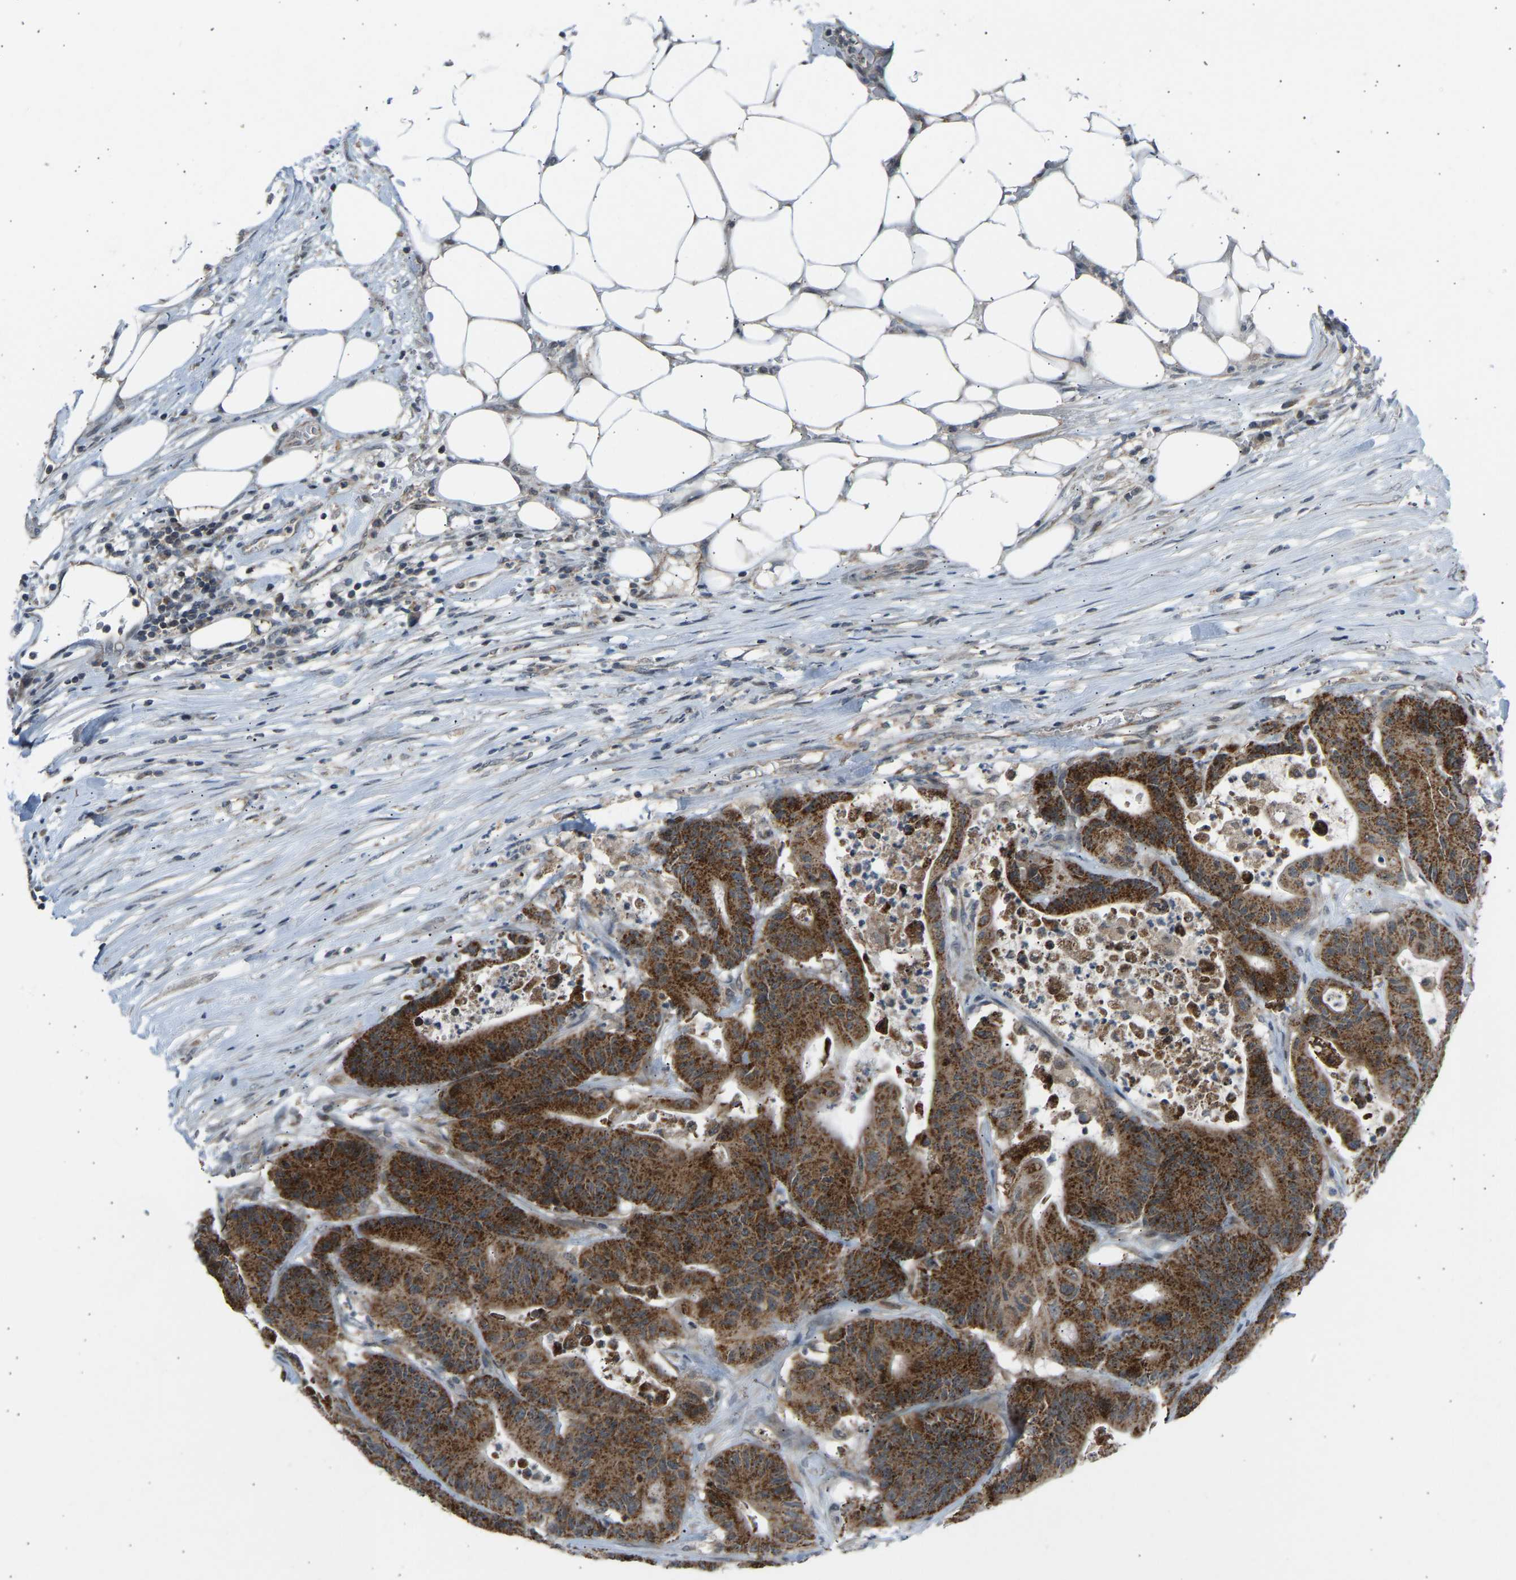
{"staining": {"intensity": "strong", "quantity": ">75%", "location": "cytoplasmic/membranous"}, "tissue": "colorectal cancer", "cell_type": "Tumor cells", "image_type": "cancer", "snomed": [{"axis": "morphology", "description": "Adenocarcinoma, NOS"}, {"axis": "topography", "description": "Colon"}], "caption": "Brown immunohistochemical staining in colorectal cancer shows strong cytoplasmic/membranous positivity in about >75% of tumor cells.", "gene": "SLIRP", "patient": {"sex": "female", "age": 84}}